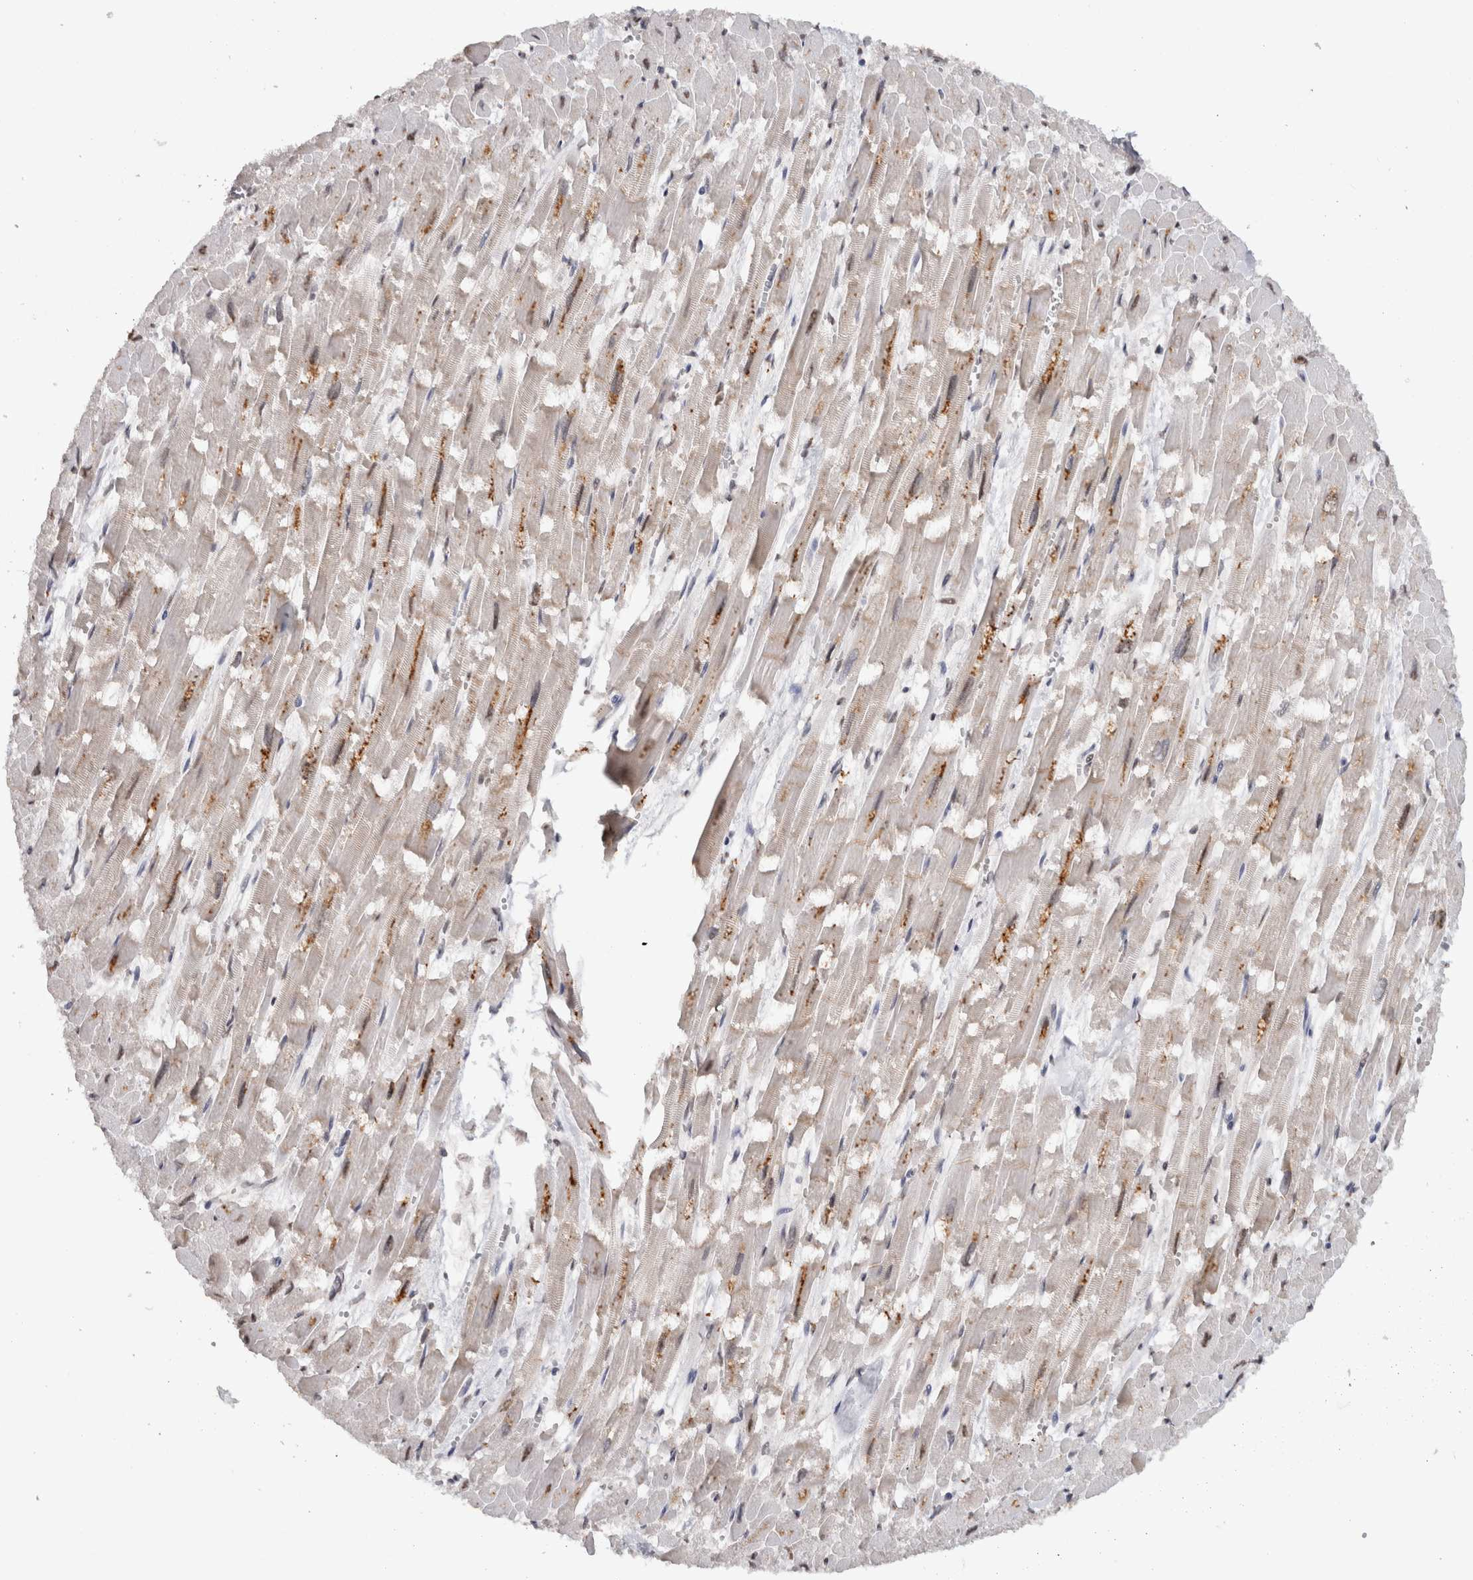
{"staining": {"intensity": "moderate", "quantity": "25%-75%", "location": "cytoplasmic/membranous,nuclear"}, "tissue": "heart muscle", "cell_type": "Cardiomyocytes", "image_type": "normal", "snomed": [{"axis": "morphology", "description": "Normal tissue, NOS"}, {"axis": "topography", "description": "Heart"}], "caption": "IHC (DAB (3,3'-diaminobenzidine)) staining of unremarkable heart muscle shows moderate cytoplasmic/membranous,nuclear protein expression in about 25%-75% of cardiomyocytes.", "gene": "RPS6KA2", "patient": {"sex": "male", "age": 54}}